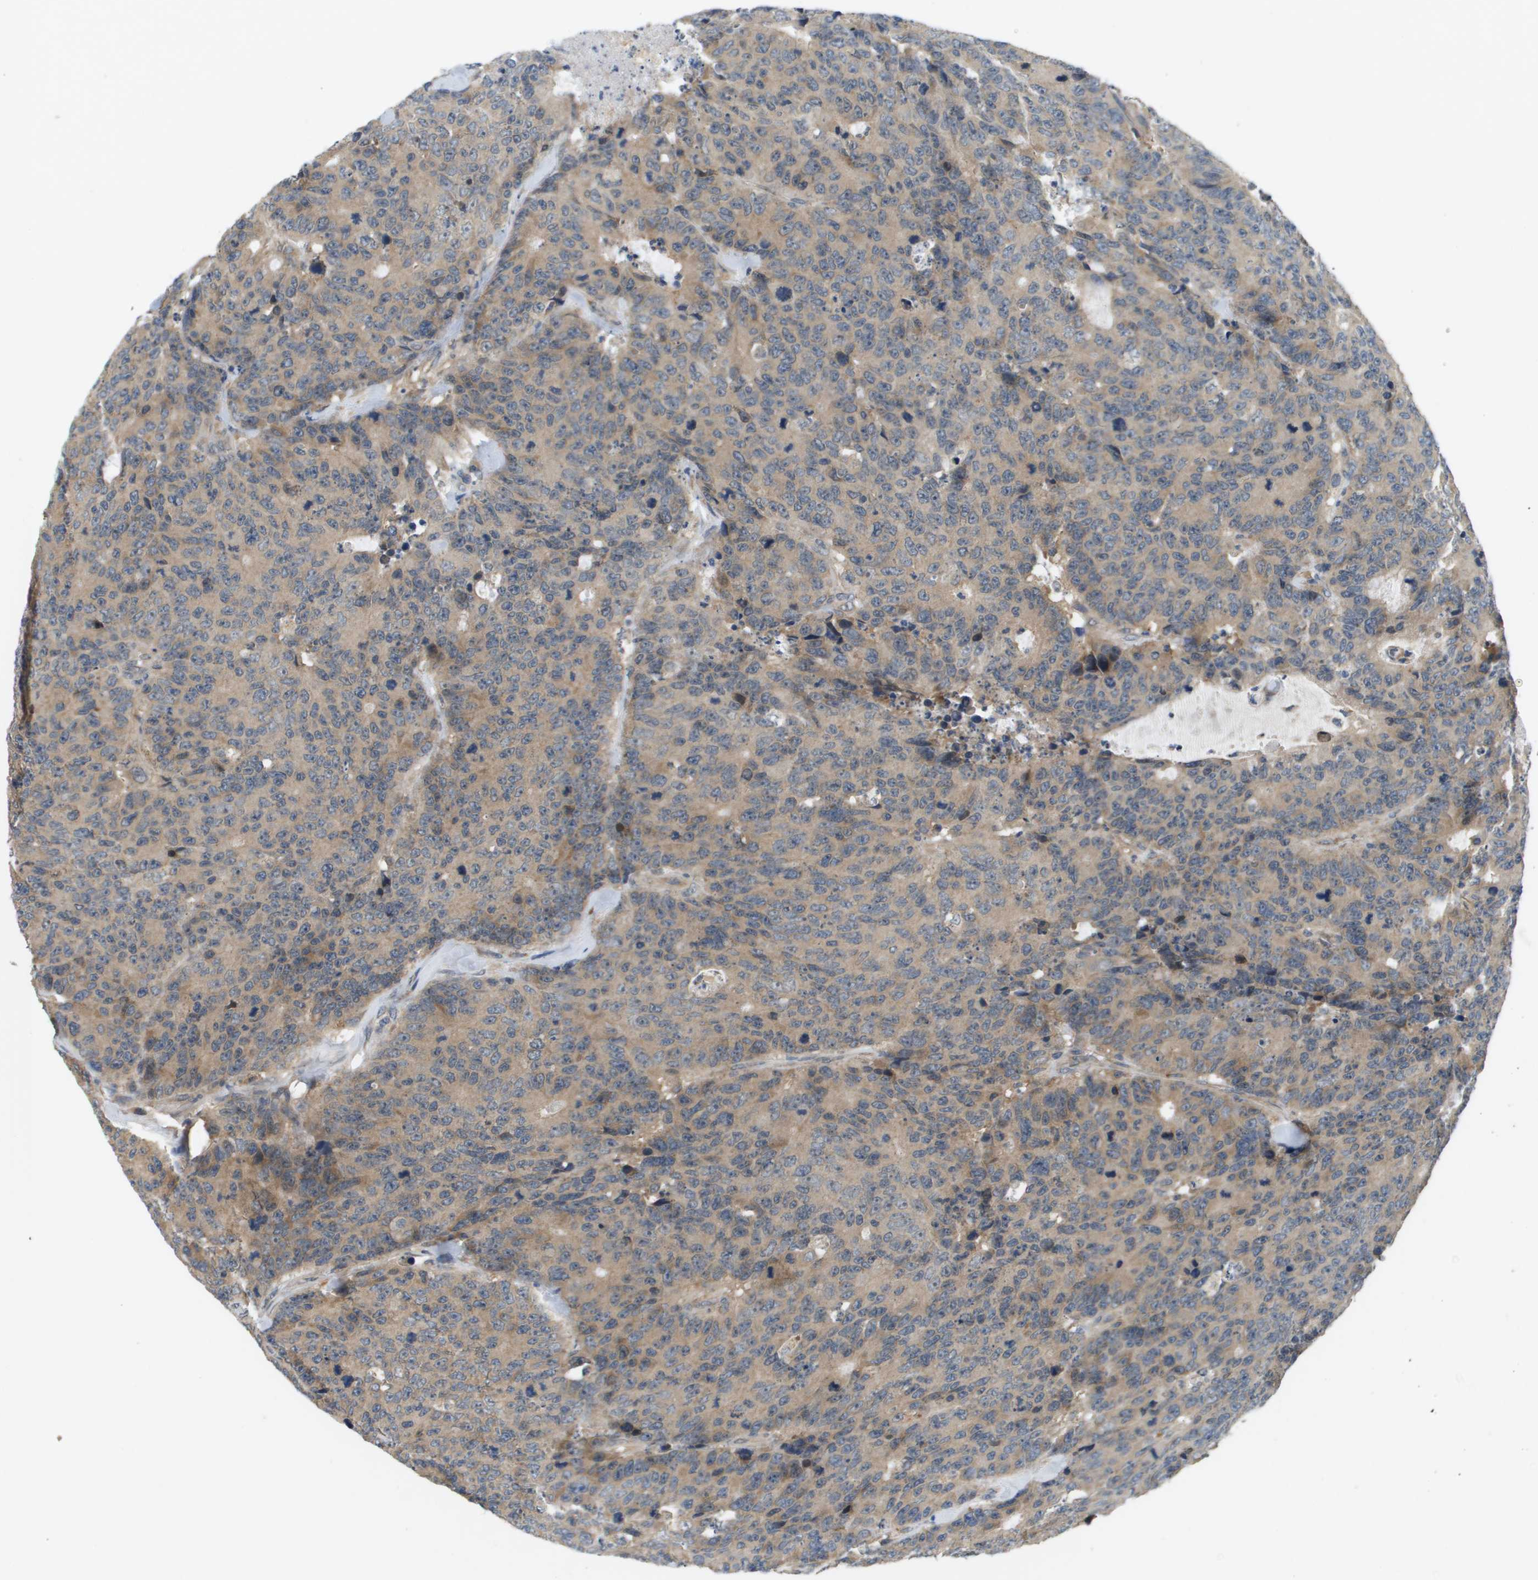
{"staining": {"intensity": "weak", "quantity": ">75%", "location": "cytoplasmic/membranous"}, "tissue": "colorectal cancer", "cell_type": "Tumor cells", "image_type": "cancer", "snomed": [{"axis": "morphology", "description": "Adenocarcinoma, NOS"}, {"axis": "topography", "description": "Colon"}], "caption": "This is an image of IHC staining of adenocarcinoma (colorectal), which shows weak staining in the cytoplasmic/membranous of tumor cells.", "gene": "SLC25A20", "patient": {"sex": "female", "age": 86}}